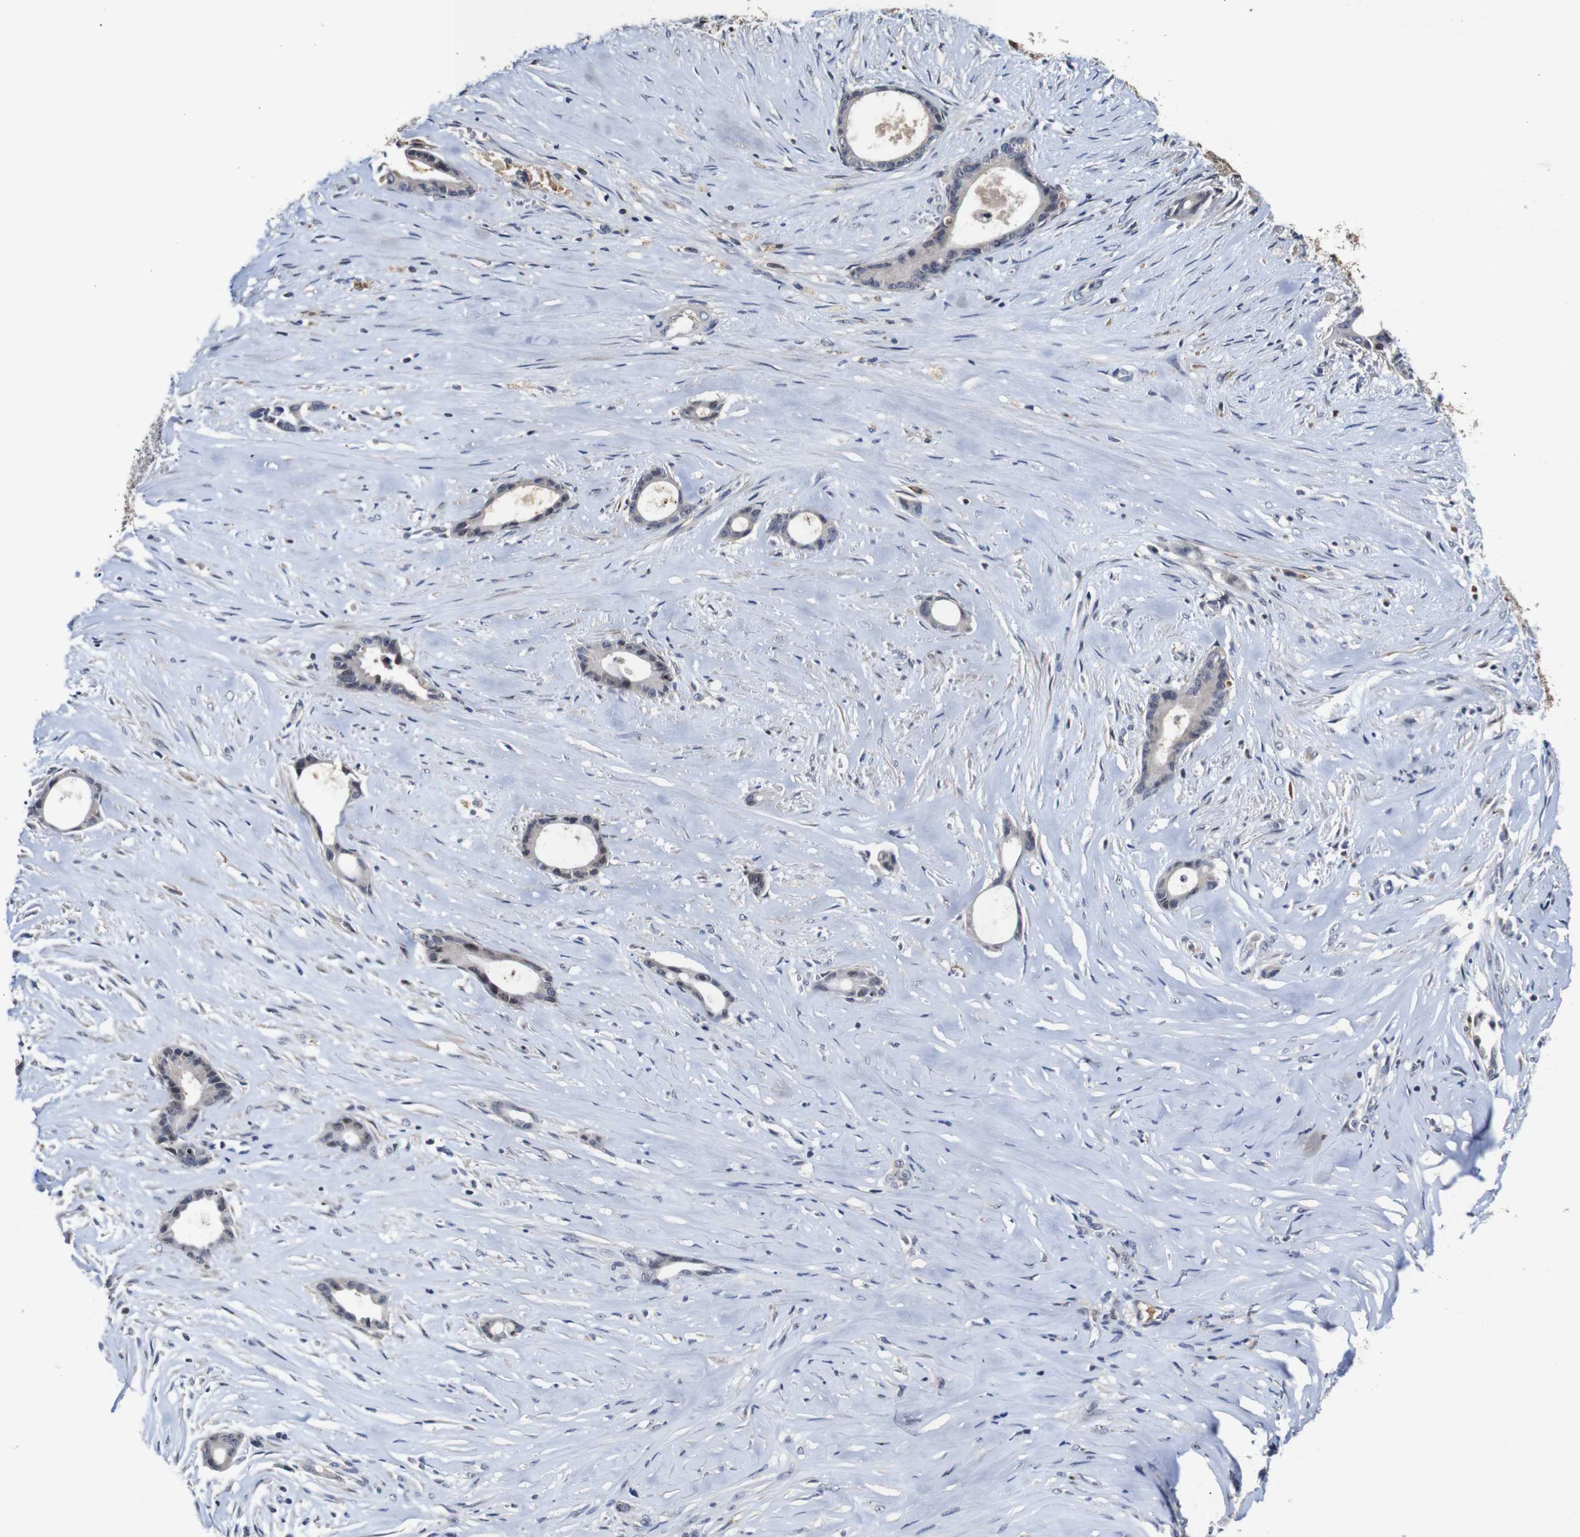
{"staining": {"intensity": "negative", "quantity": "none", "location": "none"}, "tissue": "liver cancer", "cell_type": "Tumor cells", "image_type": "cancer", "snomed": [{"axis": "morphology", "description": "Cholangiocarcinoma"}, {"axis": "topography", "description": "Liver"}], "caption": "High power microscopy micrograph of an immunohistochemistry (IHC) photomicrograph of liver cancer (cholangiocarcinoma), revealing no significant positivity in tumor cells. (Stains: DAB IHC with hematoxylin counter stain, Microscopy: brightfield microscopy at high magnification).", "gene": "MYC", "patient": {"sex": "female", "age": 55}}